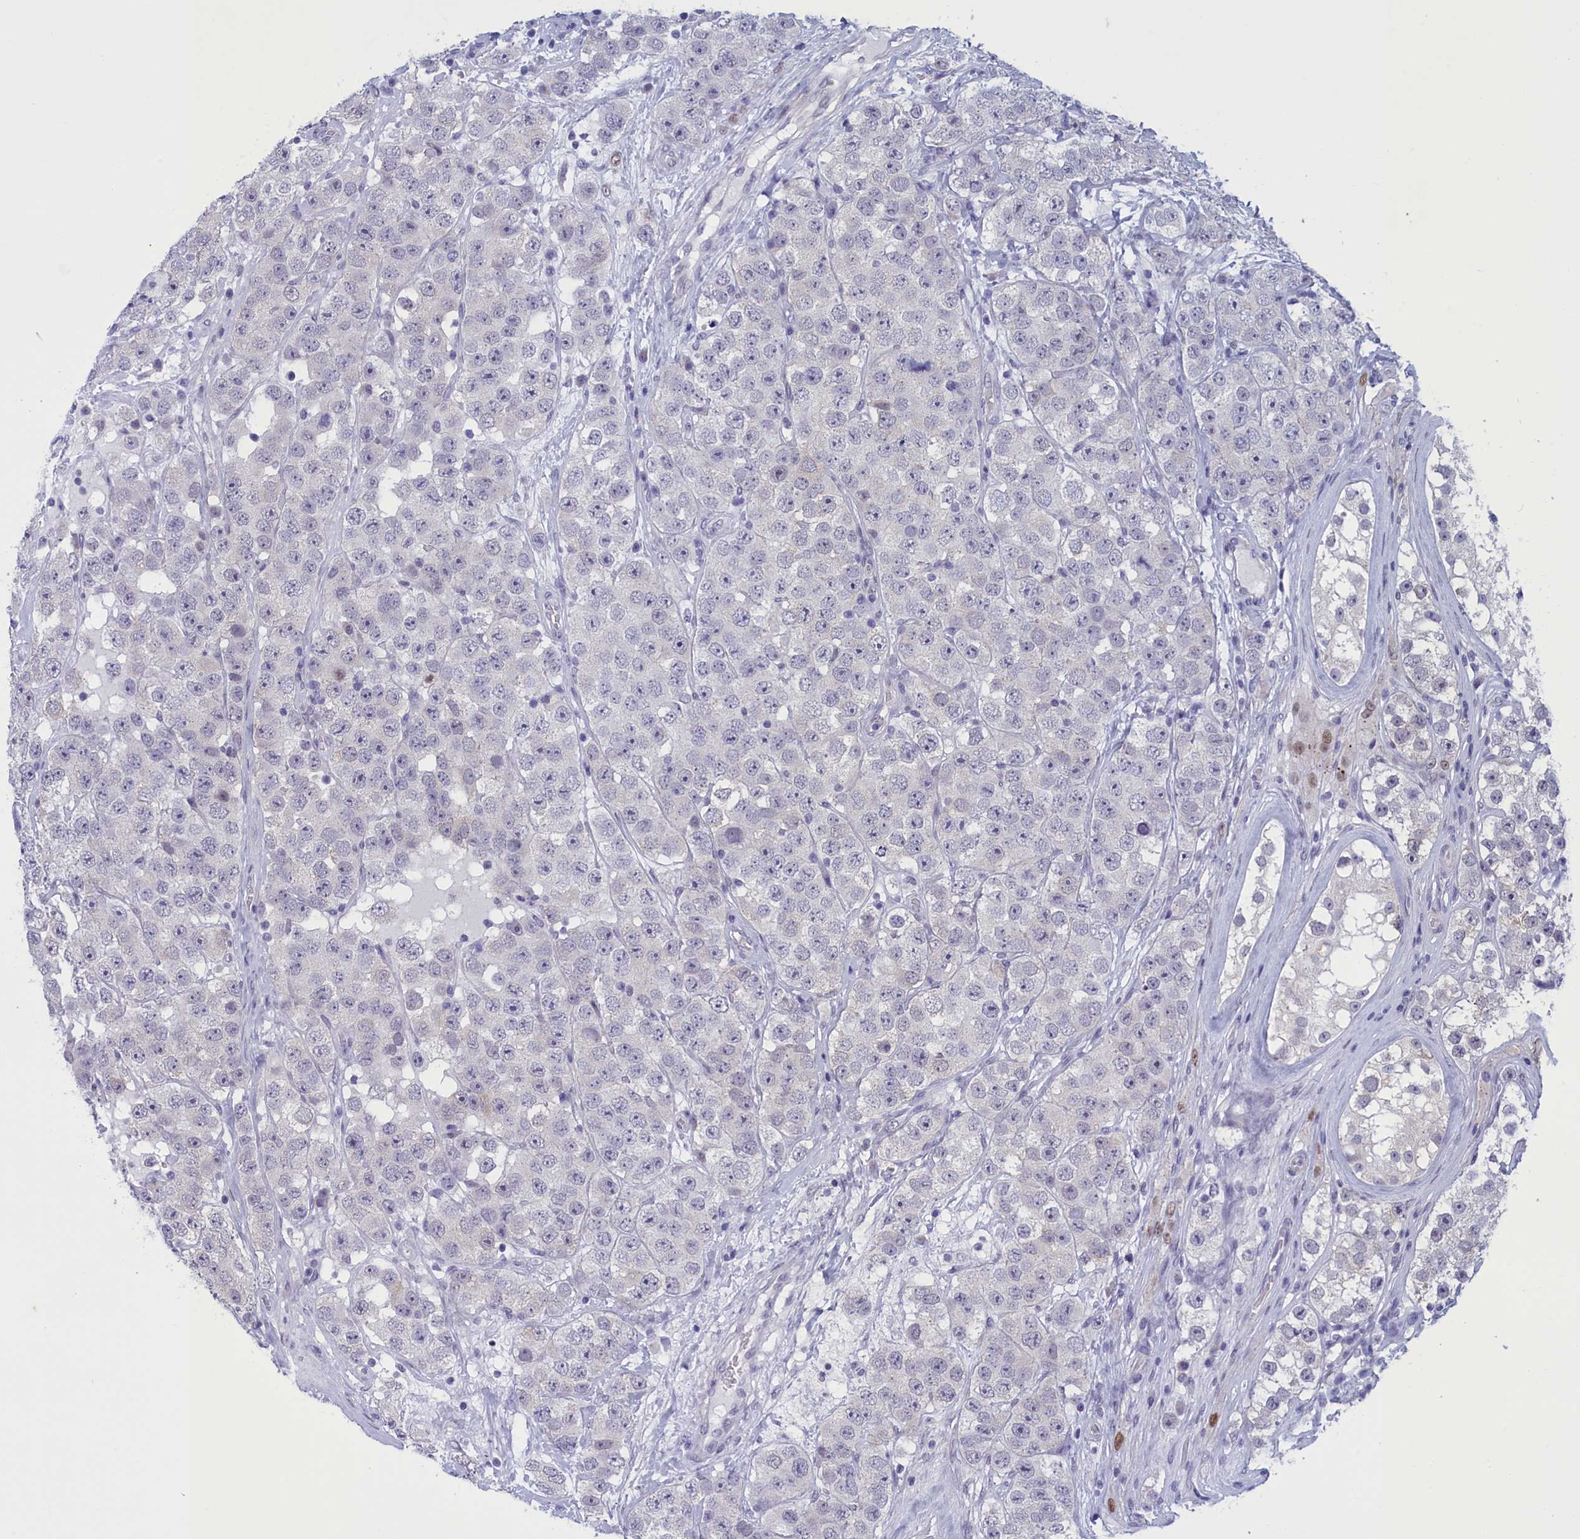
{"staining": {"intensity": "negative", "quantity": "none", "location": "none"}, "tissue": "testis cancer", "cell_type": "Tumor cells", "image_type": "cancer", "snomed": [{"axis": "morphology", "description": "Seminoma, NOS"}, {"axis": "topography", "description": "Testis"}], "caption": "Tumor cells are negative for brown protein staining in testis seminoma.", "gene": "ELOA2", "patient": {"sex": "male", "age": 28}}